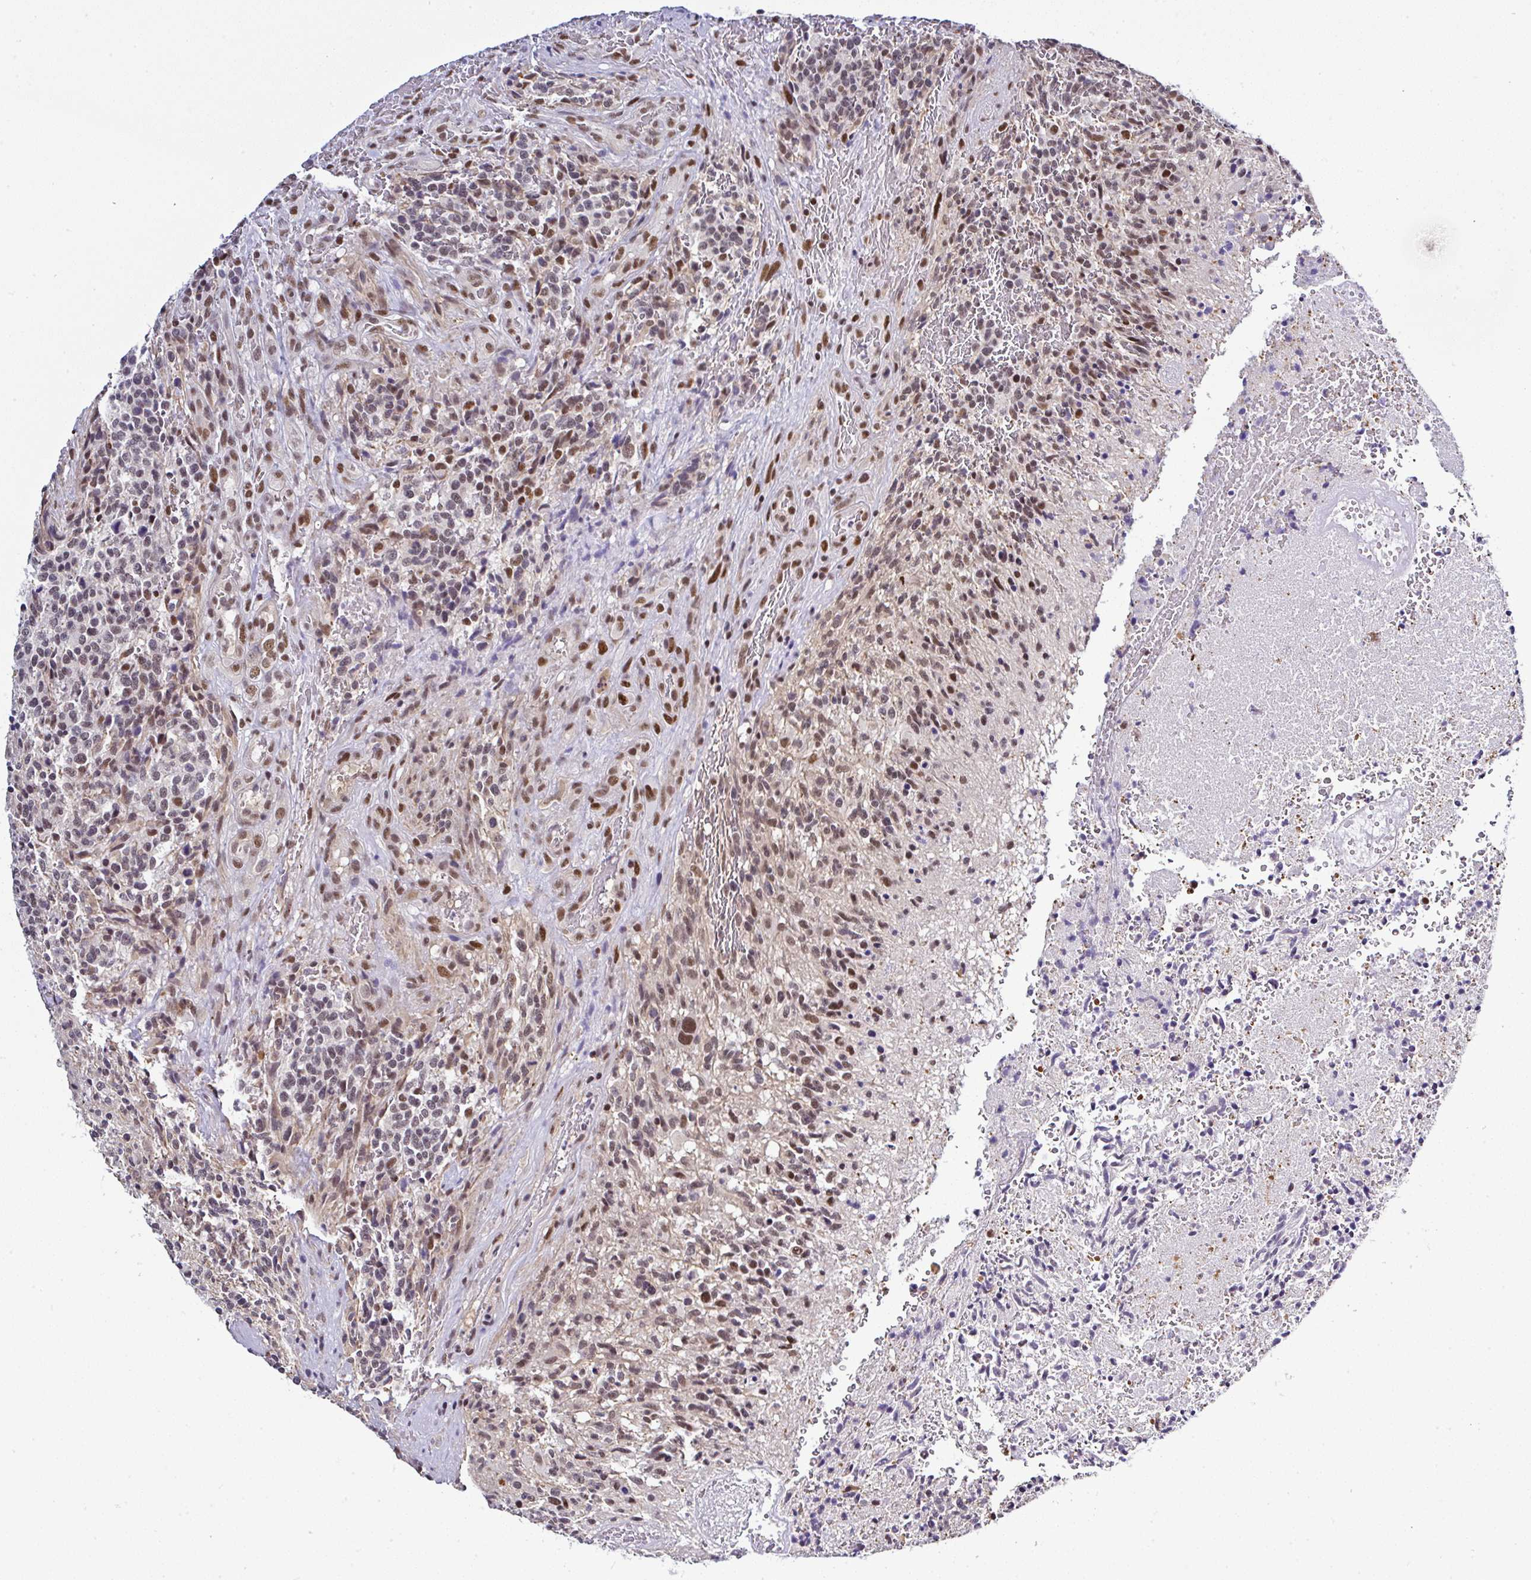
{"staining": {"intensity": "moderate", "quantity": "<25%", "location": "nuclear"}, "tissue": "glioma", "cell_type": "Tumor cells", "image_type": "cancer", "snomed": [{"axis": "morphology", "description": "Glioma, malignant, High grade"}, {"axis": "topography", "description": "Brain"}], "caption": "Immunohistochemistry (IHC) (DAB (3,3'-diaminobenzidine)) staining of glioma exhibits moderate nuclear protein expression in approximately <25% of tumor cells. Using DAB (brown) and hematoxylin (blue) stains, captured at high magnification using brightfield microscopy.", "gene": "DR1", "patient": {"sex": "male", "age": 36}}